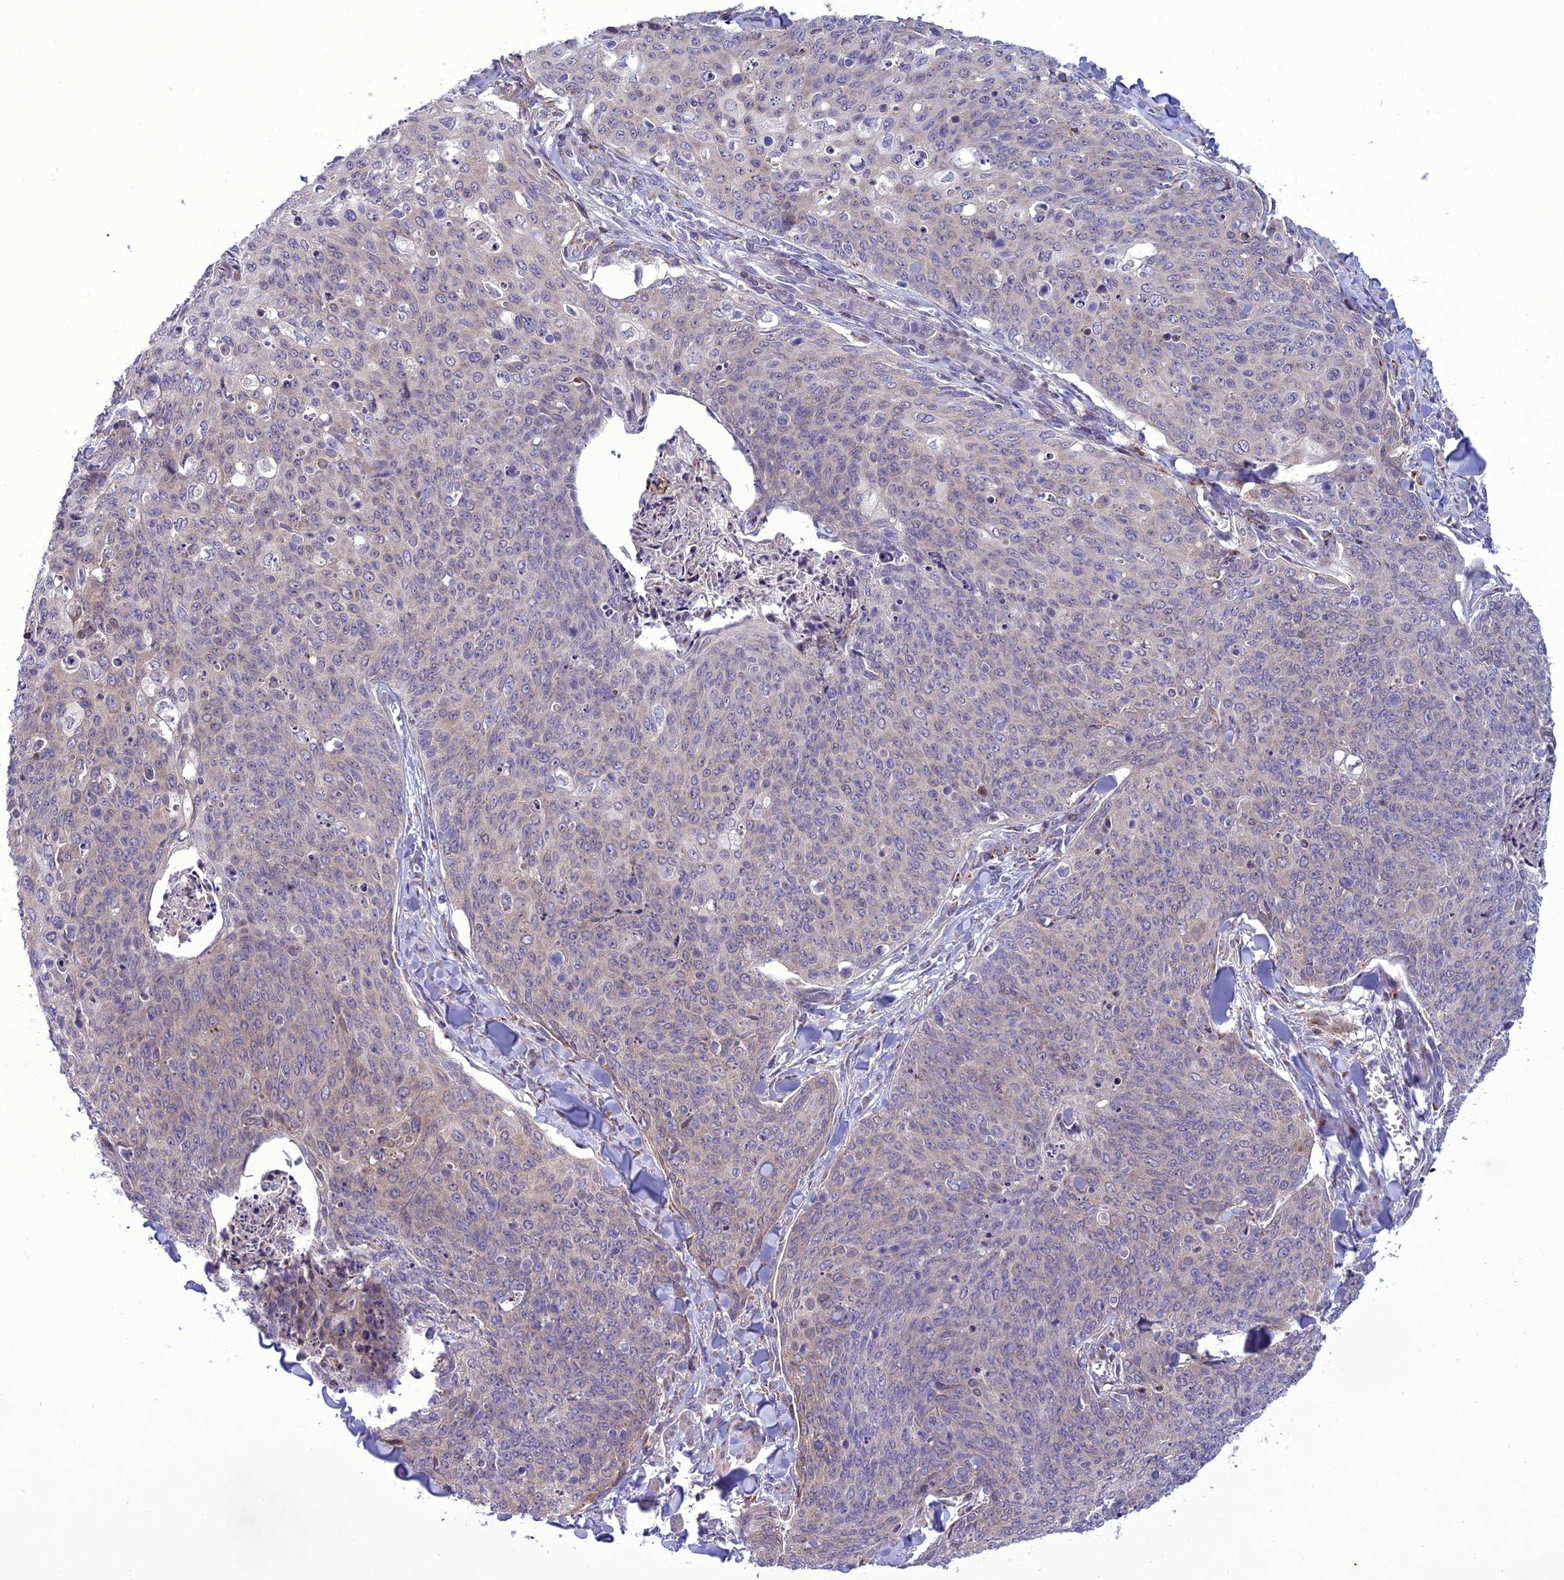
{"staining": {"intensity": "weak", "quantity": "<25%", "location": "cytoplasmic/membranous"}, "tissue": "skin cancer", "cell_type": "Tumor cells", "image_type": "cancer", "snomed": [{"axis": "morphology", "description": "Squamous cell carcinoma, NOS"}, {"axis": "topography", "description": "Skin"}, {"axis": "topography", "description": "Vulva"}], "caption": "Immunohistochemistry (IHC) micrograph of squamous cell carcinoma (skin) stained for a protein (brown), which shows no staining in tumor cells.", "gene": "NEURL2", "patient": {"sex": "female", "age": 85}}